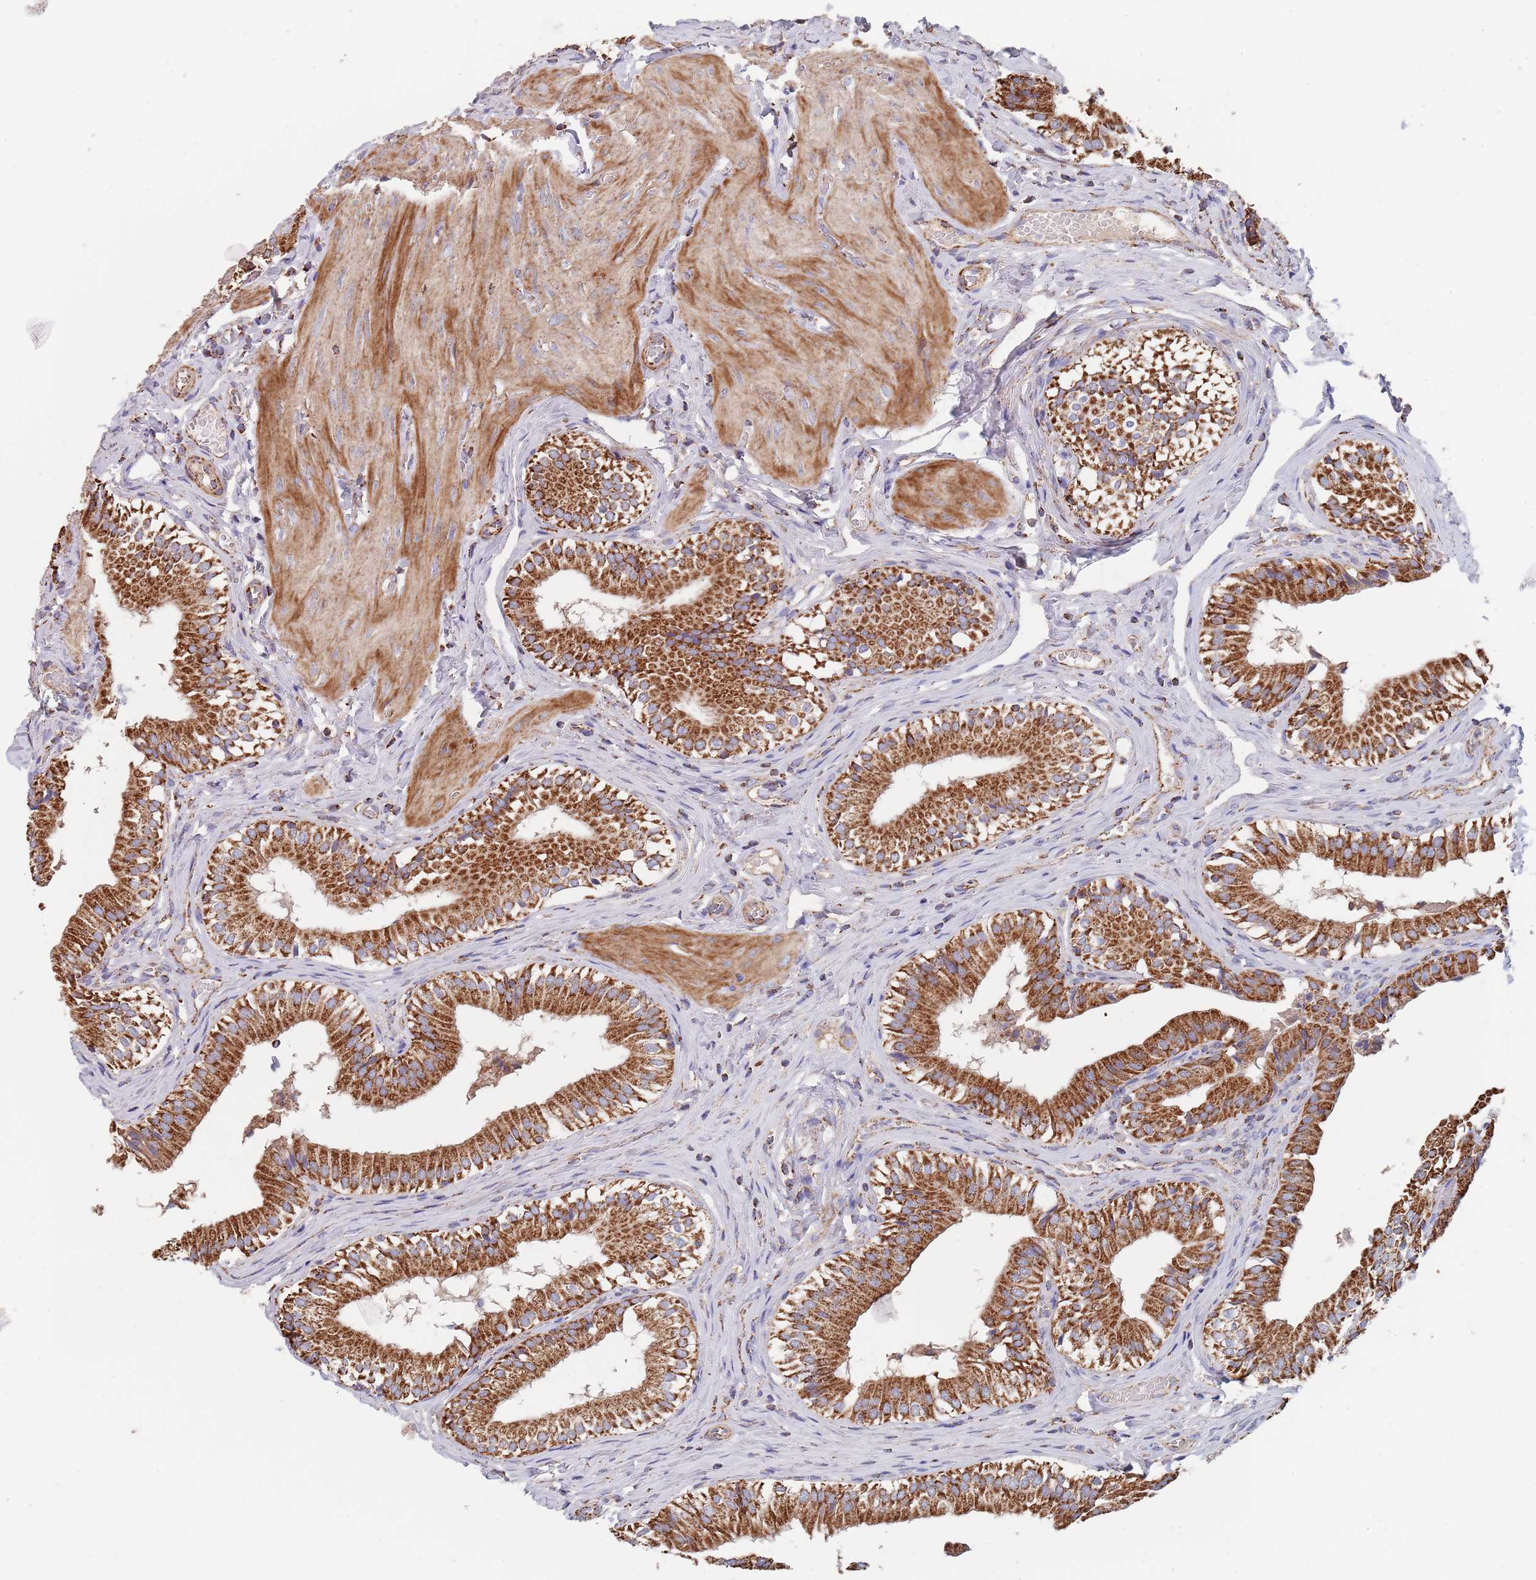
{"staining": {"intensity": "strong", "quantity": ">75%", "location": "cytoplasmic/membranous"}, "tissue": "gallbladder", "cell_type": "Glandular cells", "image_type": "normal", "snomed": [{"axis": "morphology", "description": "Normal tissue, NOS"}, {"axis": "topography", "description": "Gallbladder"}], "caption": "DAB (3,3'-diaminobenzidine) immunohistochemical staining of normal gallbladder shows strong cytoplasmic/membranous protein positivity in about >75% of glandular cells.", "gene": "PGP", "patient": {"sex": "female", "age": 47}}